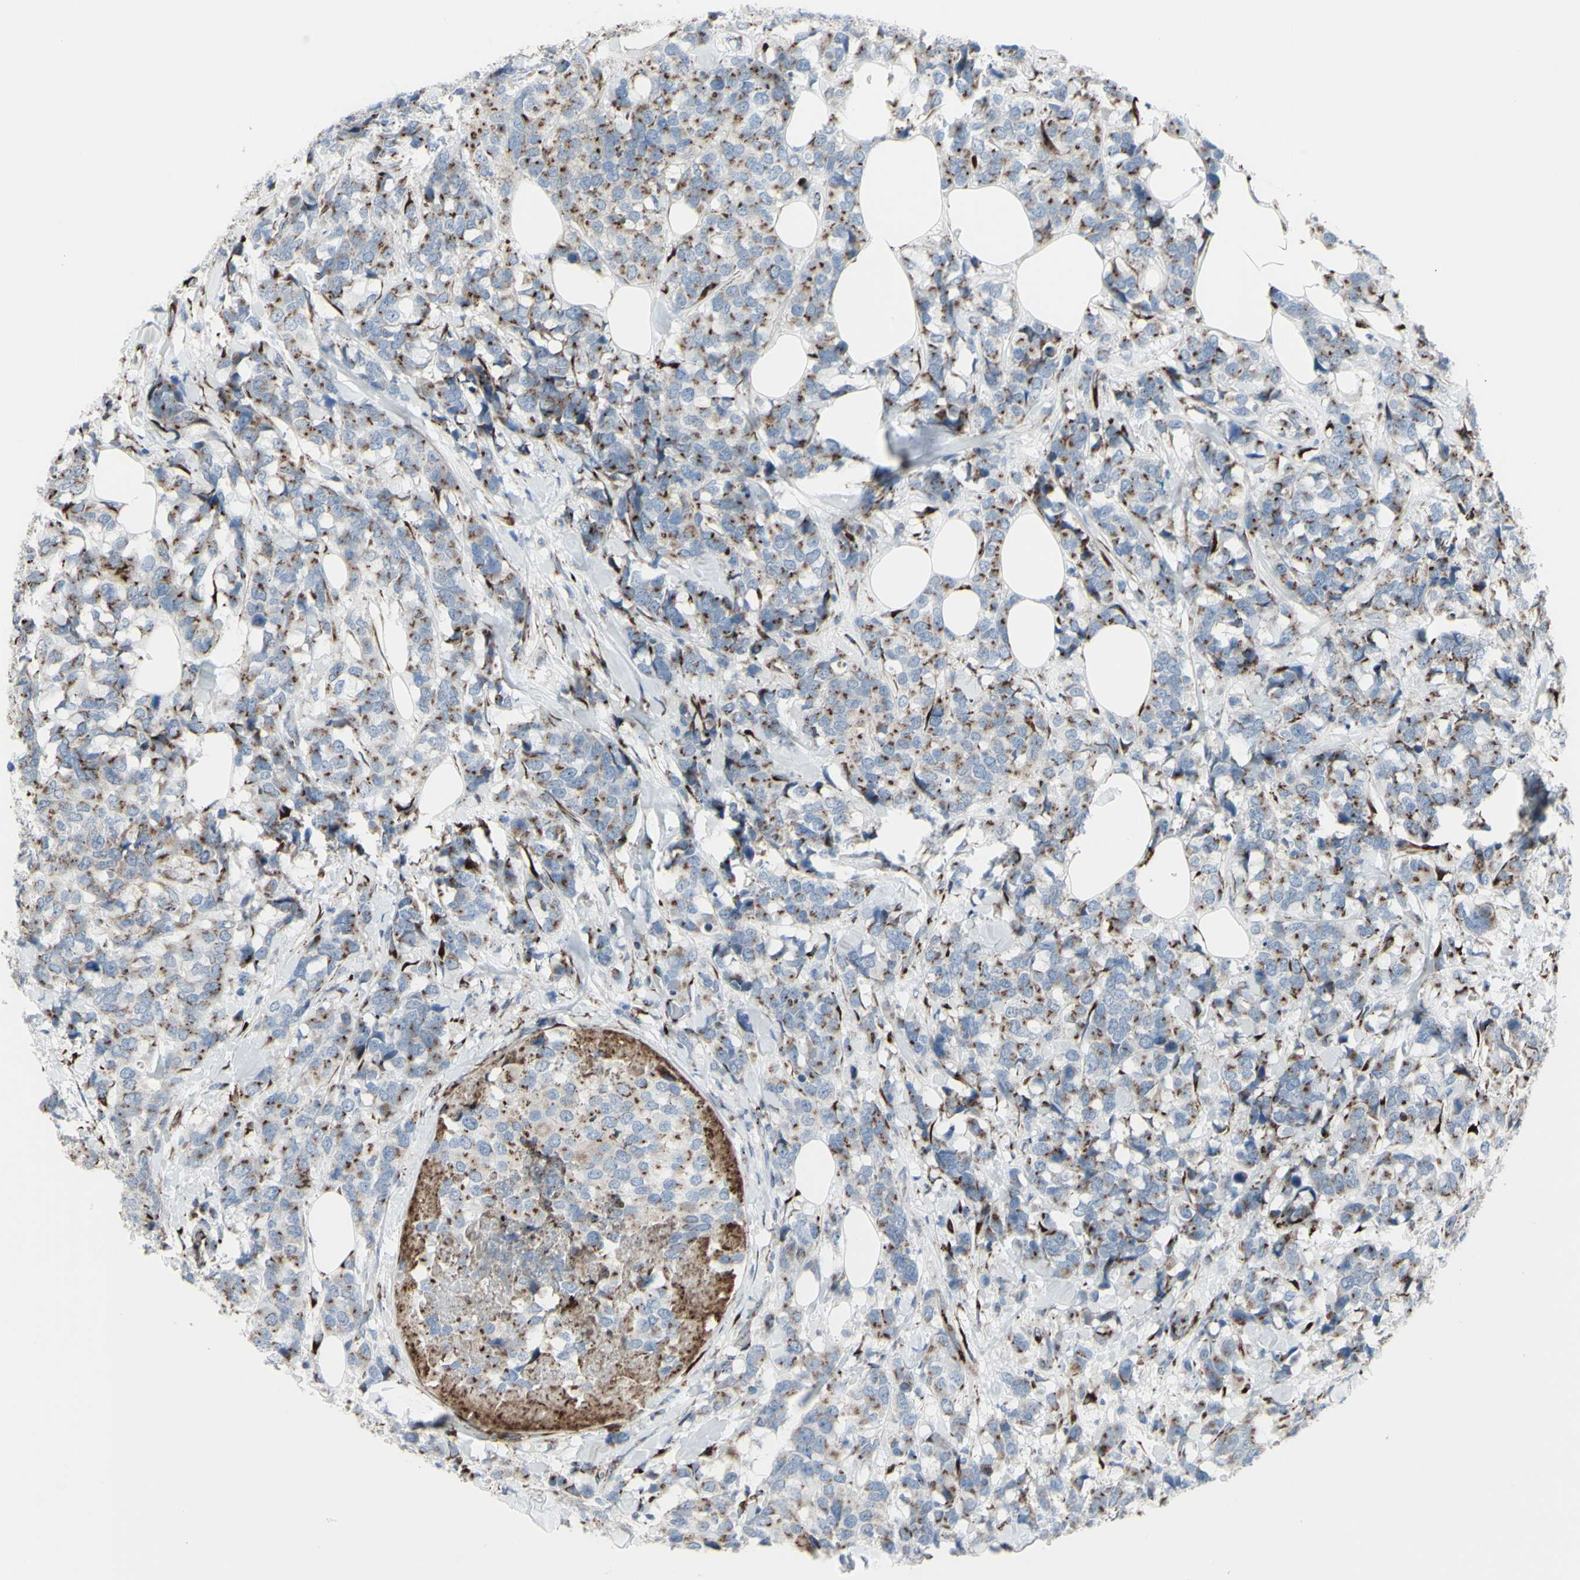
{"staining": {"intensity": "moderate", "quantity": "25%-75%", "location": "cytoplasmic/membranous"}, "tissue": "breast cancer", "cell_type": "Tumor cells", "image_type": "cancer", "snomed": [{"axis": "morphology", "description": "Lobular carcinoma"}, {"axis": "topography", "description": "Breast"}], "caption": "This is an image of IHC staining of breast cancer, which shows moderate staining in the cytoplasmic/membranous of tumor cells.", "gene": "GLG1", "patient": {"sex": "female", "age": 59}}